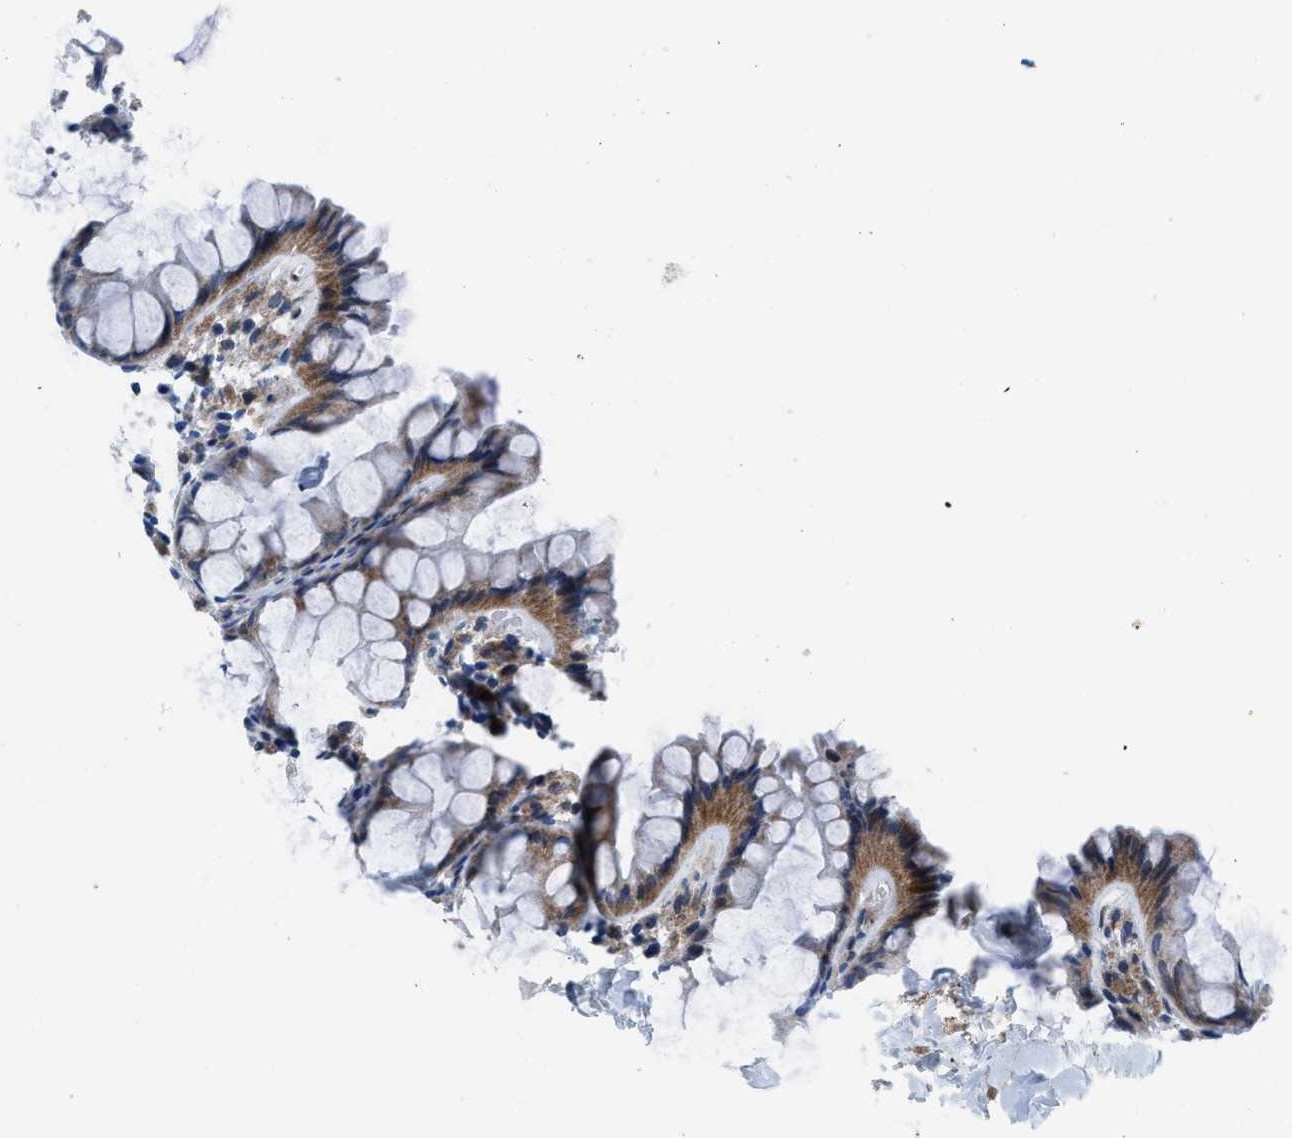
{"staining": {"intensity": "weak", "quantity": ">75%", "location": "cytoplasmic/membranous"}, "tissue": "colon", "cell_type": "Endothelial cells", "image_type": "normal", "snomed": [{"axis": "morphology", "description": "Normal tissue, NOS"}, {"axis": "topography", "description": "Colon"}], "caption": "The micrograph demonstrates immunohistochemical staining of unremarkable colon. There is weak cytoplasmic/membranous positivity is appreciated in approximately >75% of endothelial cells.", "gene": "LMO2", "patient": {"sex": "female", "age": 55}}